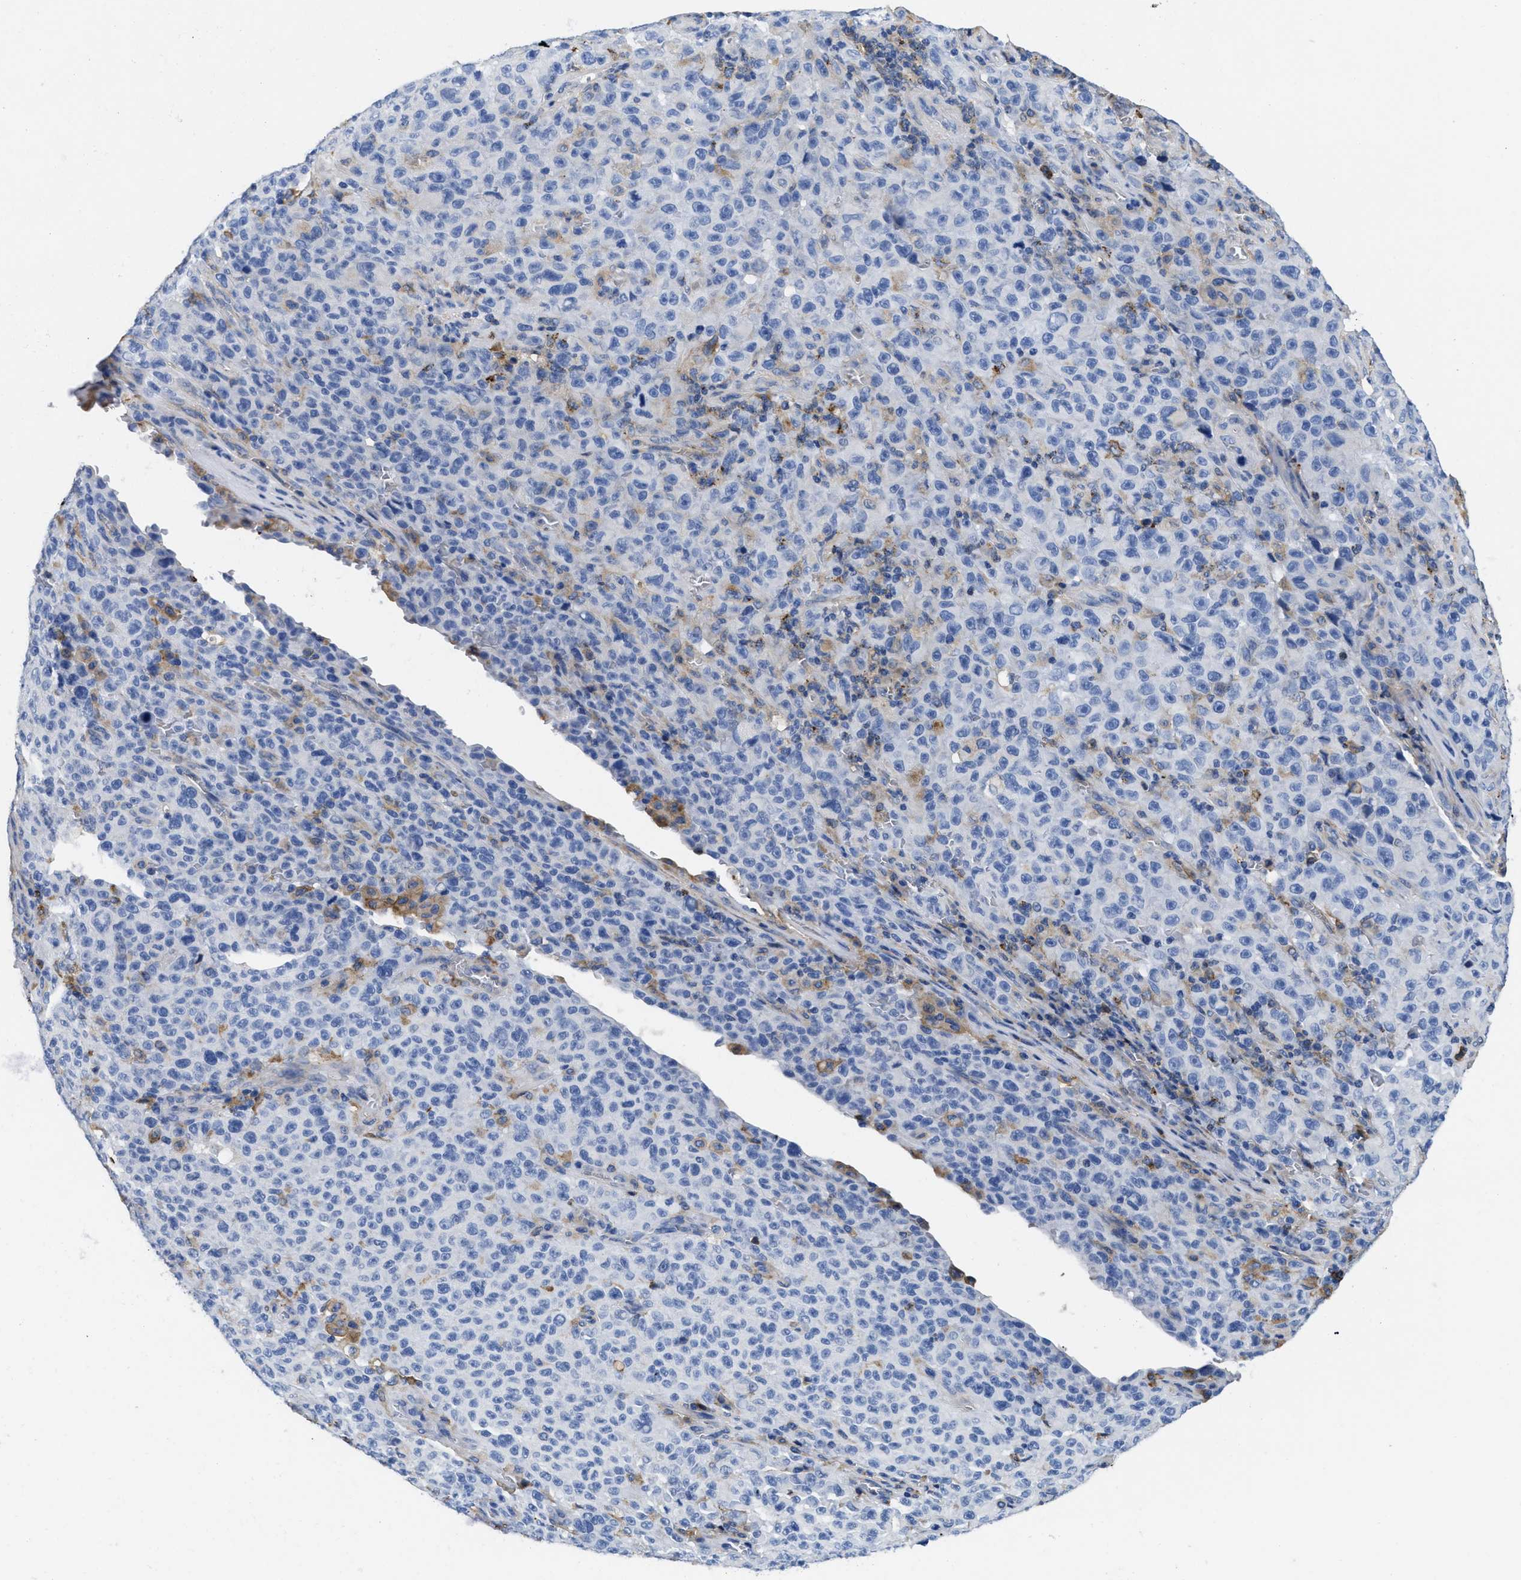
{"staining": {"intensity": "moderate", "quantity": "<25%", "location": "cytoplasmic/membranous"}, "tissue": "melanoma", "cell_type": "Tumor cells", "image_type": "cancer", "snomed": [{"axis": "morphology", "description": "Malignant melanoma, NOS"}, {"axis": "topography", "description": "Skin"}], "caption": "Protein positivity by immunohistochemistry displays moderate cytoplasmic/membranous staining in approximately <25% of tumor cells in malignant melanoma. The protein is shown in brown color, while the nuclei are stained blue.", "gene": "HLA-DPA1", "patient": {"sex": "female", "age": 82}}